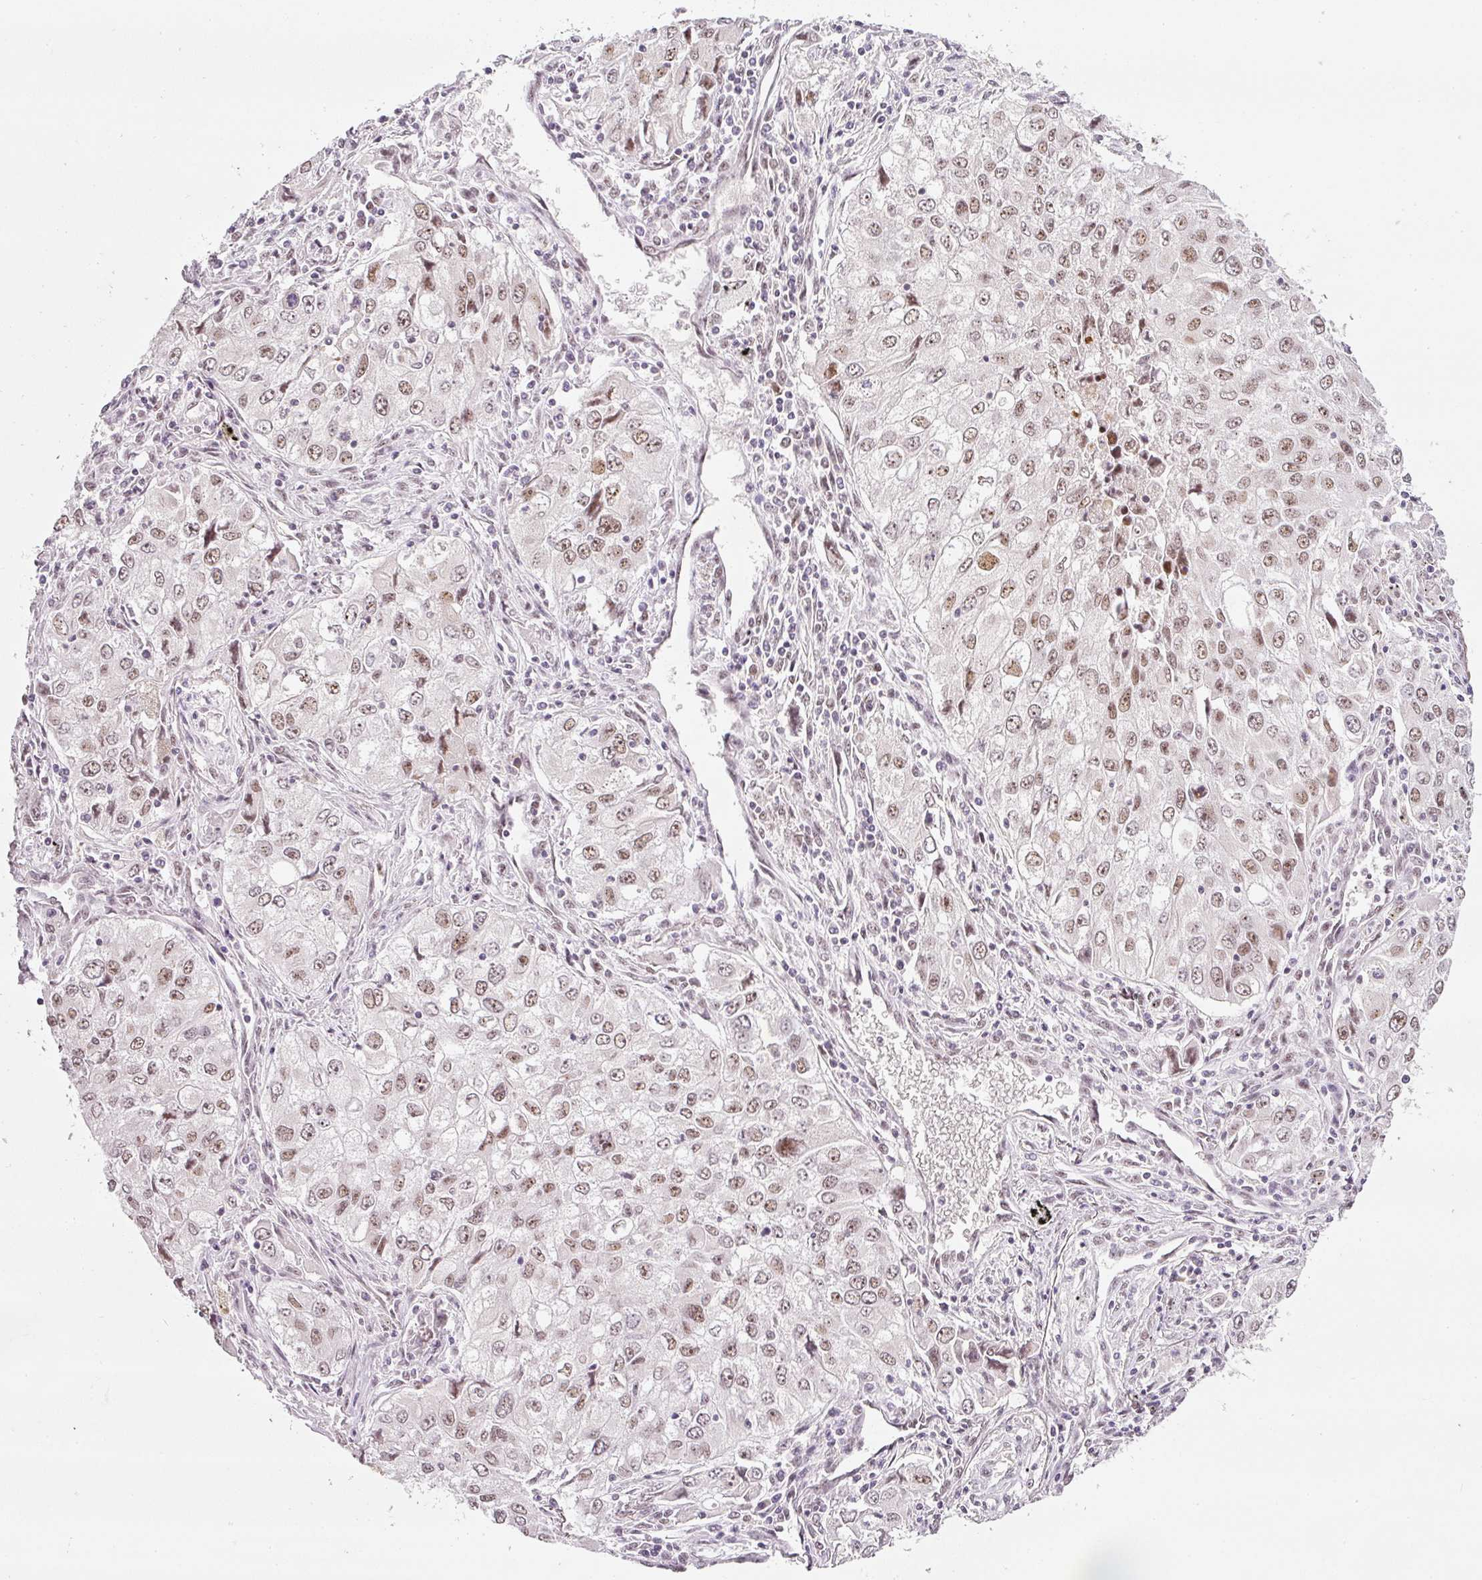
{"staining": {"intensity": "moderate", "quantity": ">75%", "location": "nuclear"}, "tissue": "lung cancer", "cell_type": "Tumor cells", "image_type": "cancer", "snomed": [{"axis": "morphology", "description": "Adenocarcinoma, NOS"}, {"axis": "morphology", "description": "Adenocarcinoma, metastatic, NOS"}, {"axis": "topography", "description": "Lymph node"}, {"axis": "topography", "description": "Lung"}], "caption": "The immunohistochemical stain labels moderate nuclear staining in tumor cells of lung metastatic adenocarcinoma tissue.", "gene": "FSTL3", "patient": {"sex": "female", "age": 42}}